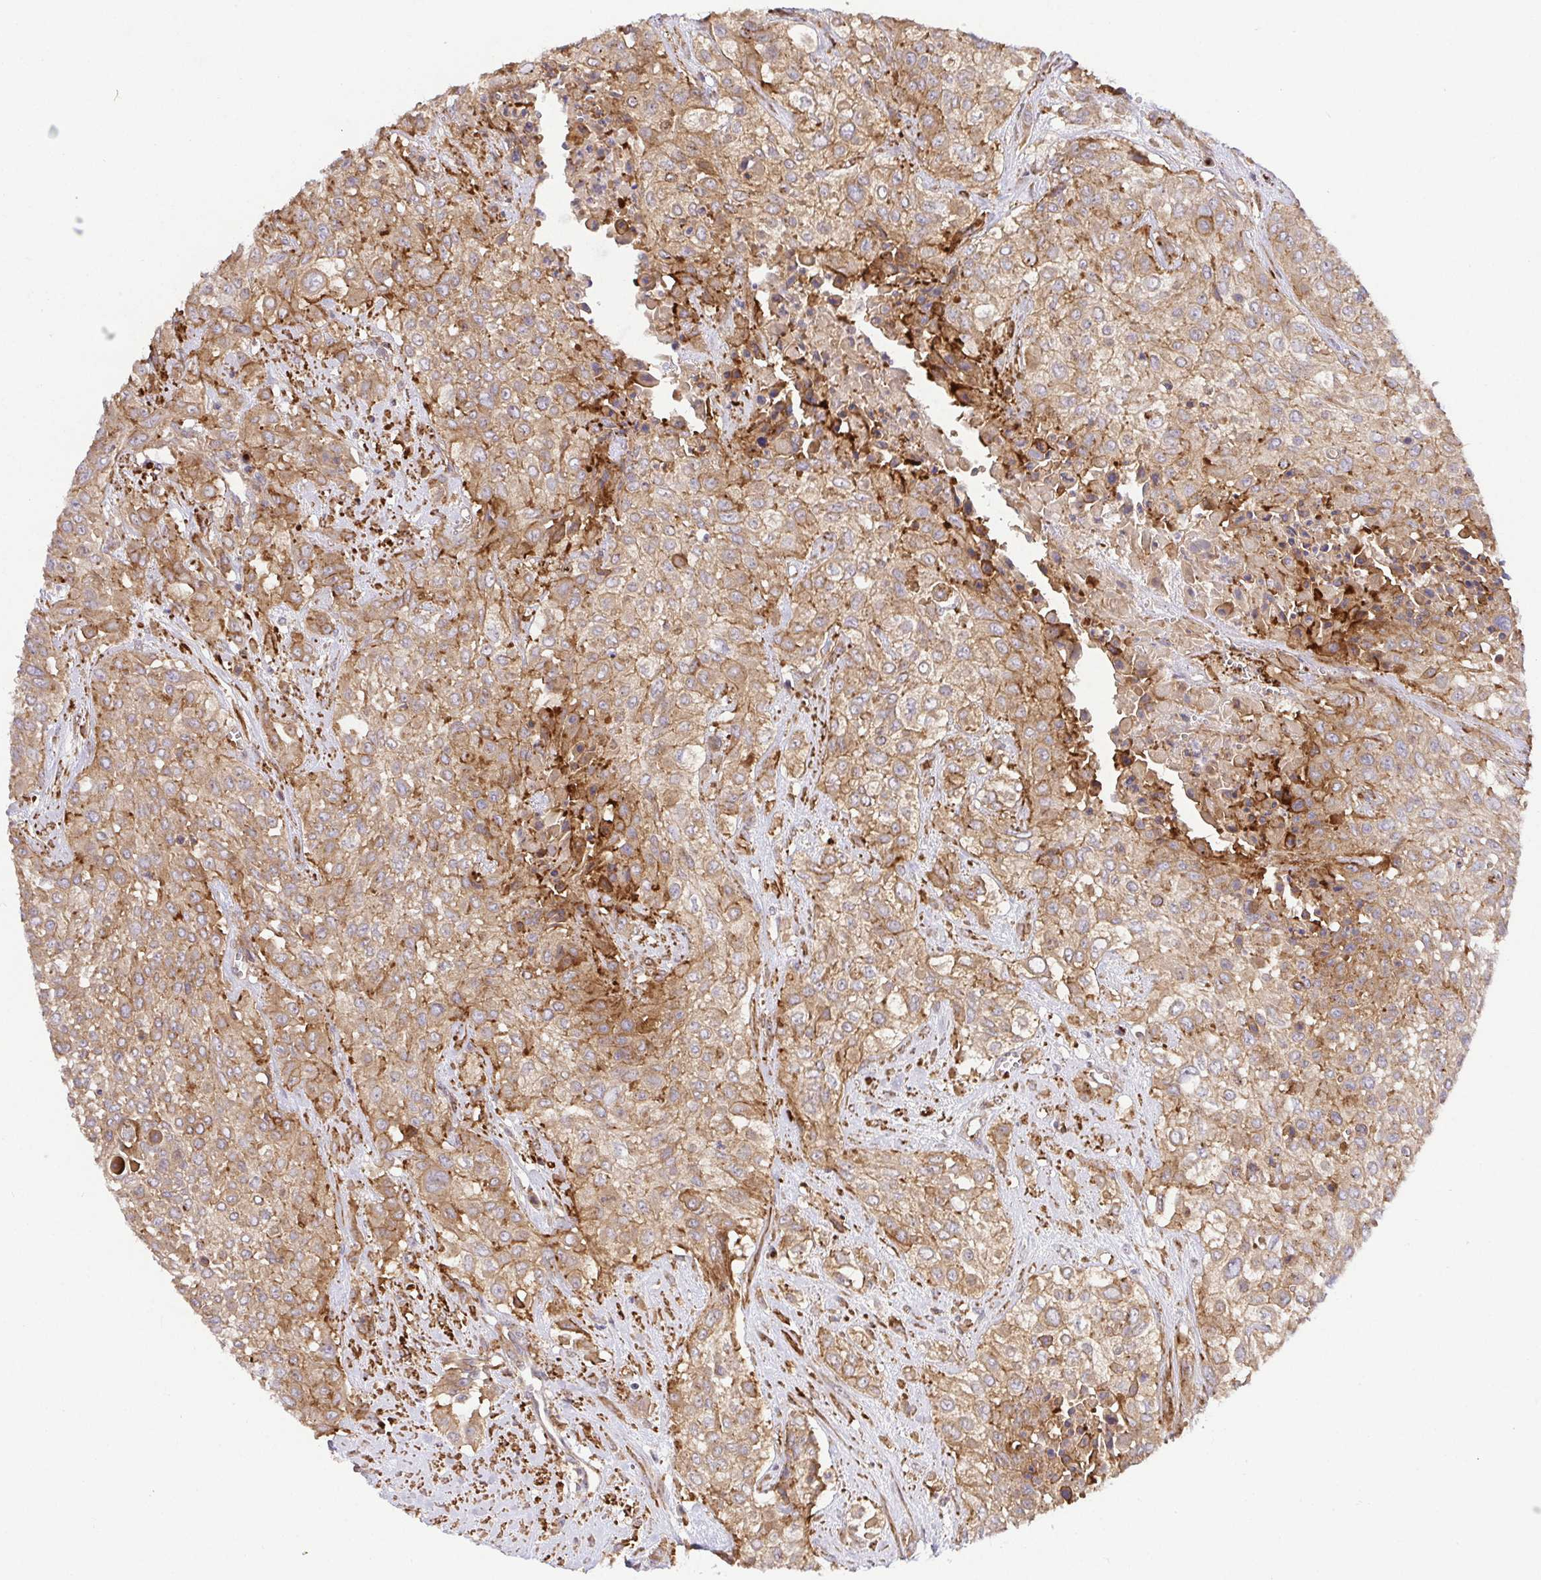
{"staining": {"intensity": "moderate", "quantity": ">75%", "location": "cytoplasmic/membranous"}, "tissue": "urothelial cancer", "cell_type": "Tumor cells", "image_type": "cancer", "snomed": [{"axis": "morphology", "description": "Urothelial carcinoma, High grade"}, {"axis": "topography", "description": "Urinary bladder"}], "caption": "About >75% of tumor cells in human urothelial cancer demonstrate moderate cytoplasmic/membranous protein staining as visualized by brown immunohistochemical staining.", "gene": "TM9SF4", "patient": {"sex": "male", "age": 57}}